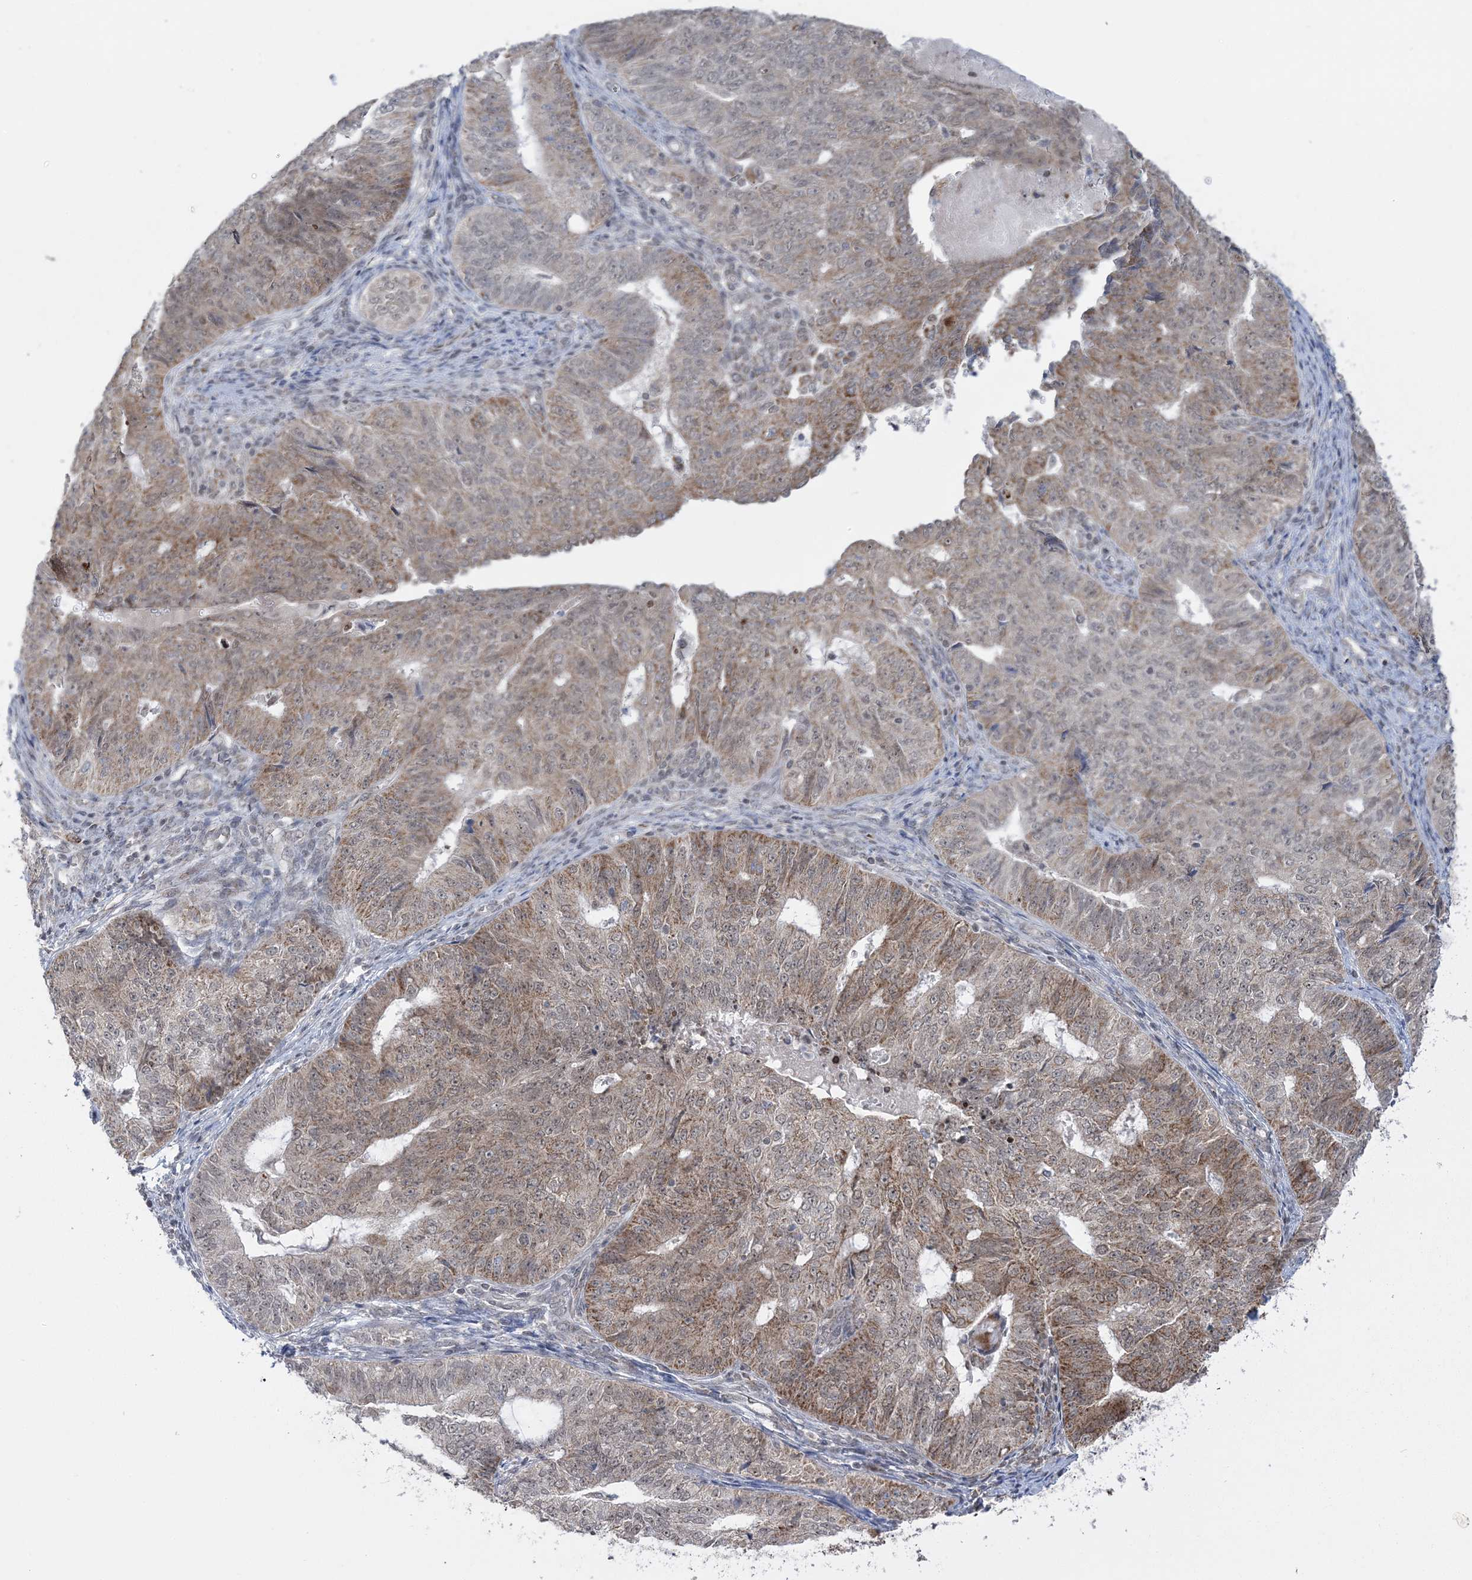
{"staining": {"intensity": "moderate", "quantity": ">75%", "location": "cytoplasmic/membranous,nuclear"}, "tissue": "endometrial cancer", "cell_type": "Tumor cells", "image_type": "cancer", "snomed": [{"axis": "morphology", "description": "Adenocarcinoma, NOS"}, {"axis": "topography", "description": "Endometrium"}], "caption": "Immunohistochemical staining of human adenocarcinoma (endometrial) displays medium levels of moderate cytoplasmic/membranous and nuclear protein expression in about >75% of tumor cells. (Stains: DAB (3,3'-diaminobenzidine) in brown, nuclei in blue, Microscopy: brightfield microscopy at high magnification).", "gene": "GRSF1", "patient": {"sex": "female", "age": 32}}